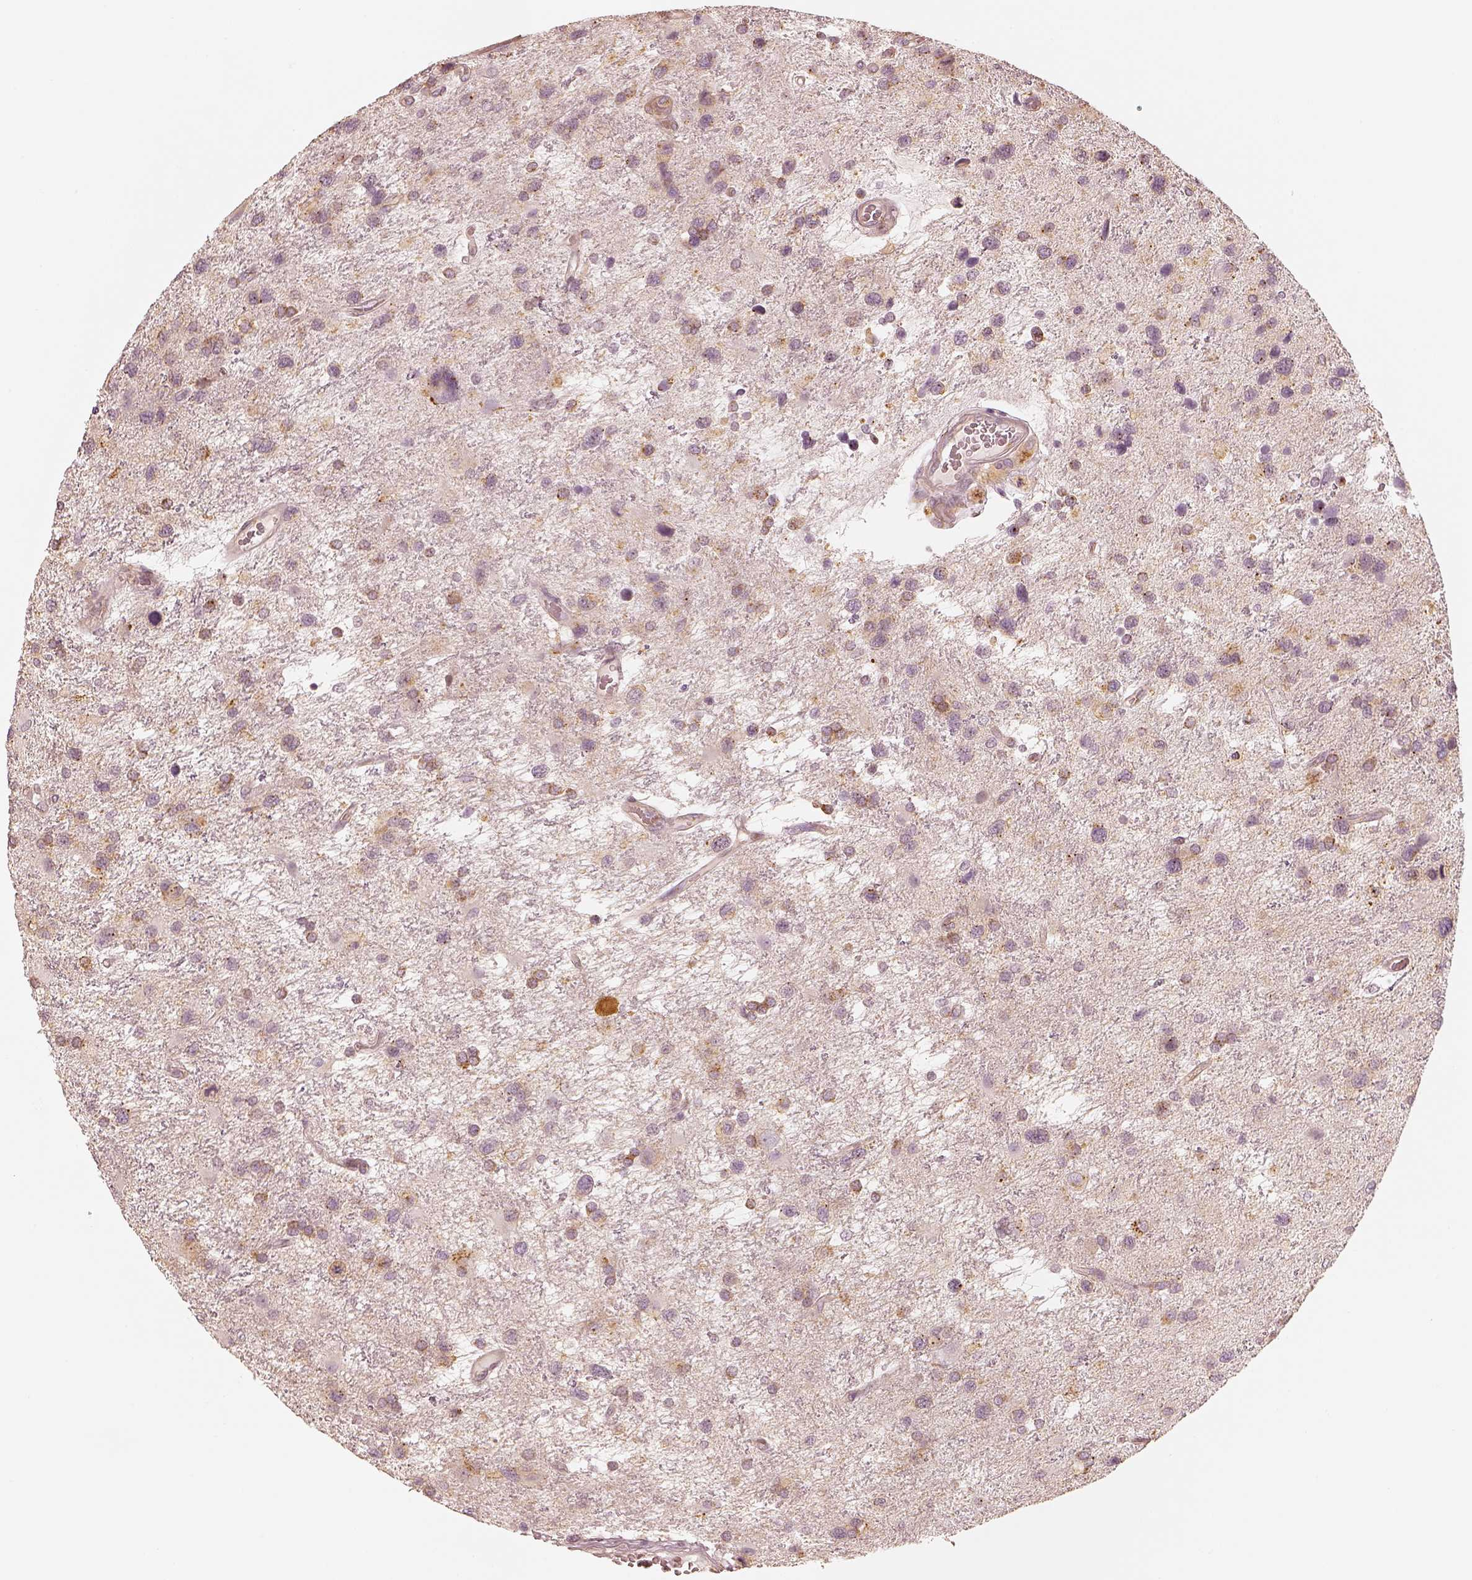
{"staining": {"intensity": "moderate", "quantity": "<25%", "location": "cytoplasmic/membranous"}, "tissue": "glioma", "cell_type": "Tumor cells", "image_type": "cancer", "snomed": [{"axis": "morphology", "description": "Glioma, malignant, NOS"}, {"axis": "morphology", "description": "Glioma, malignant, High grade"}, {"axis": "topography", "description": "Brain"}], "caption": "Human glioma stained with a protein marker demonstrates moderate staining in tumor cells.", "gene": "GORASP2", "patient": {"sex": "female", "age": 71}}